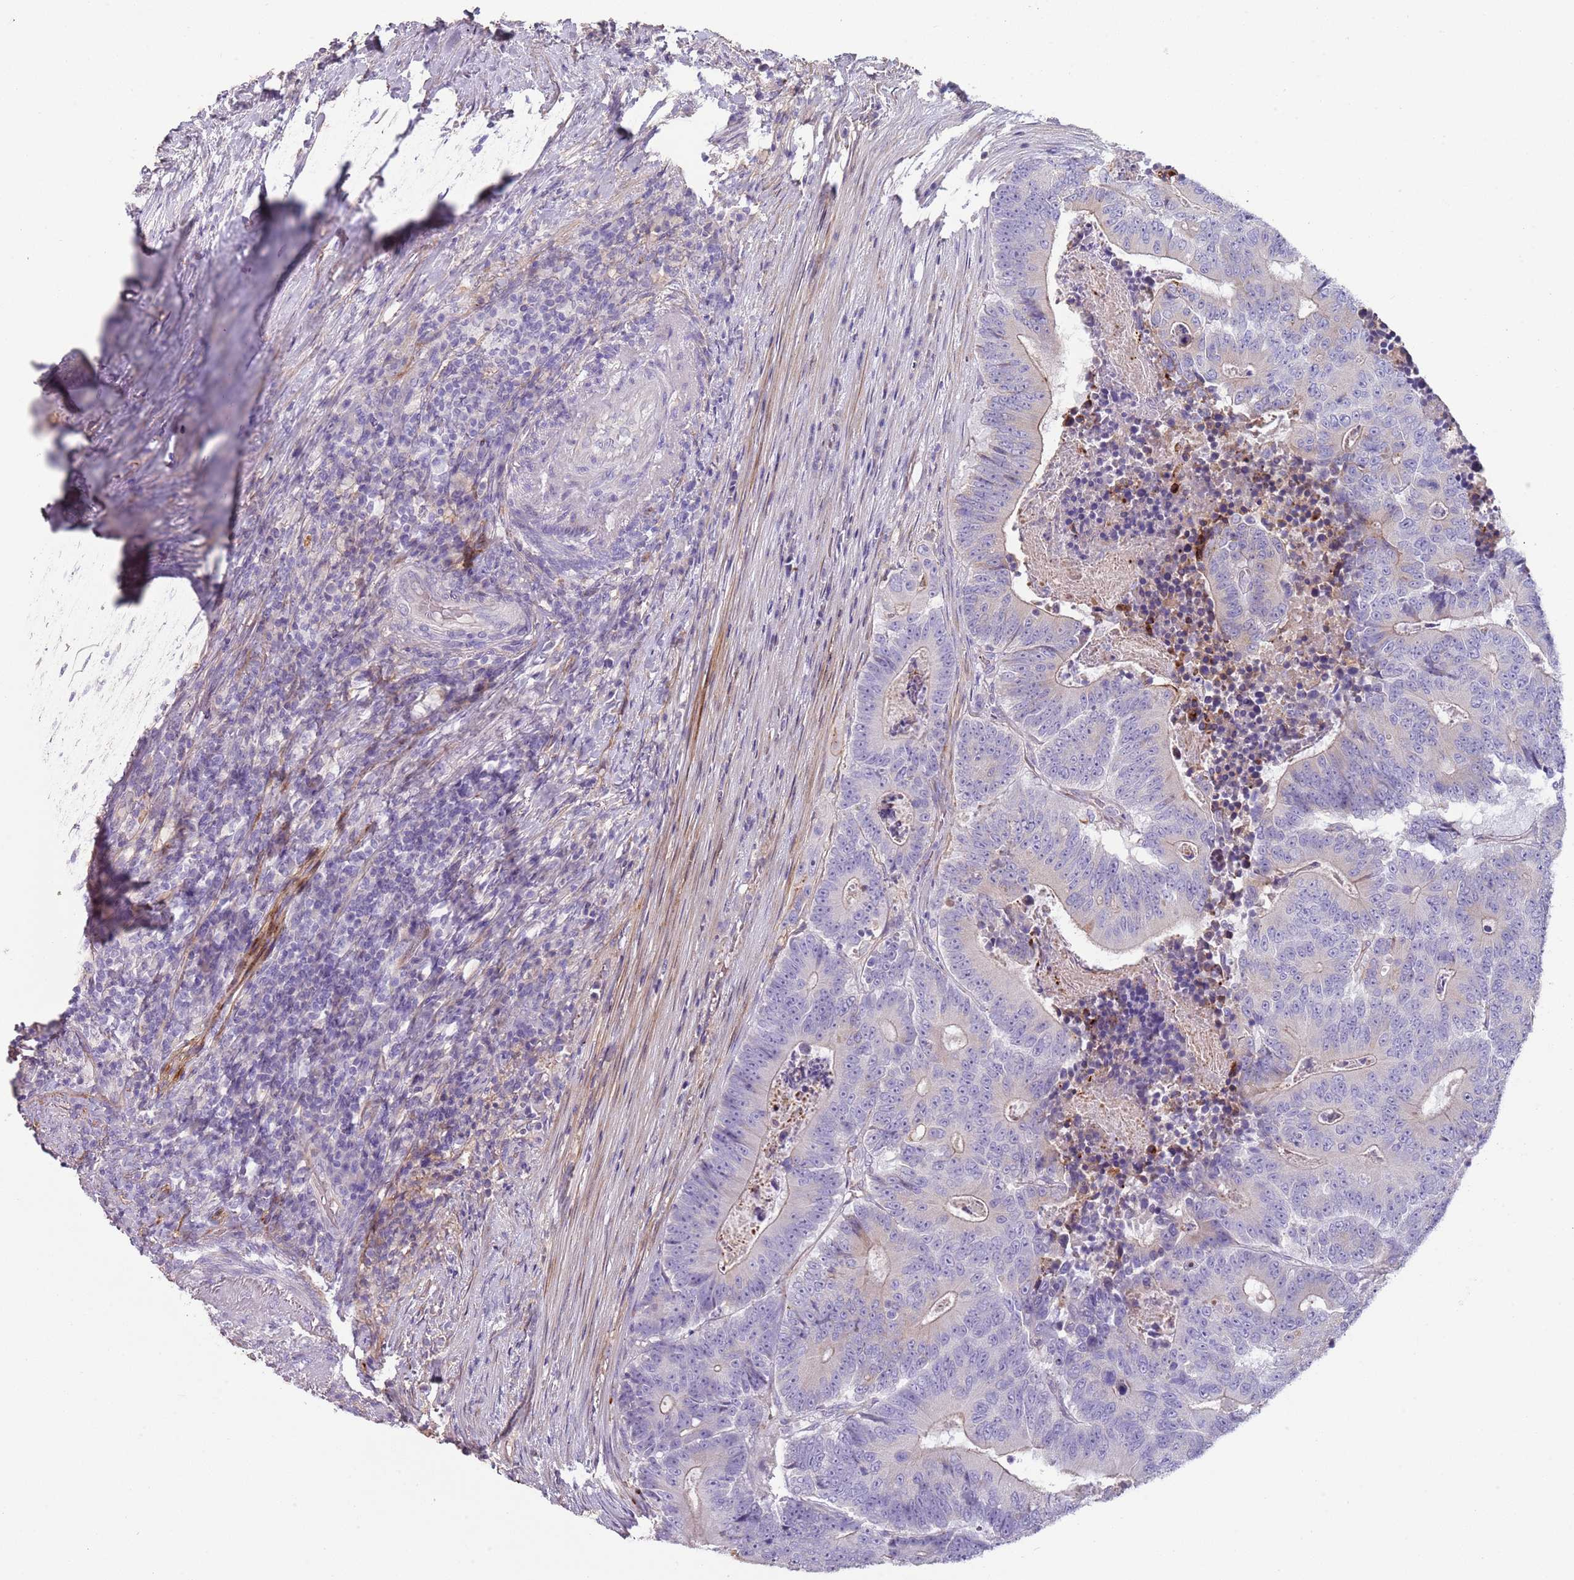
{"staining": {"intensity": "negative", "quantity": "none", "location": "none"}, "tissue": "colorectal cancer", "cell_type": "Tumor cells", "image_type": "cancer", "snomed": [{"axis": "morphology", "description": "Adenocarcinoma, NOS"}, {"axis": "topography", "description": "Colon"}], "caption": "A photomicrograph of human colorectal adenocarcinoma is negative for staining in tumor cells.", "gene": "NBPF3", "patient": {"sex": "male", "age": 83}}